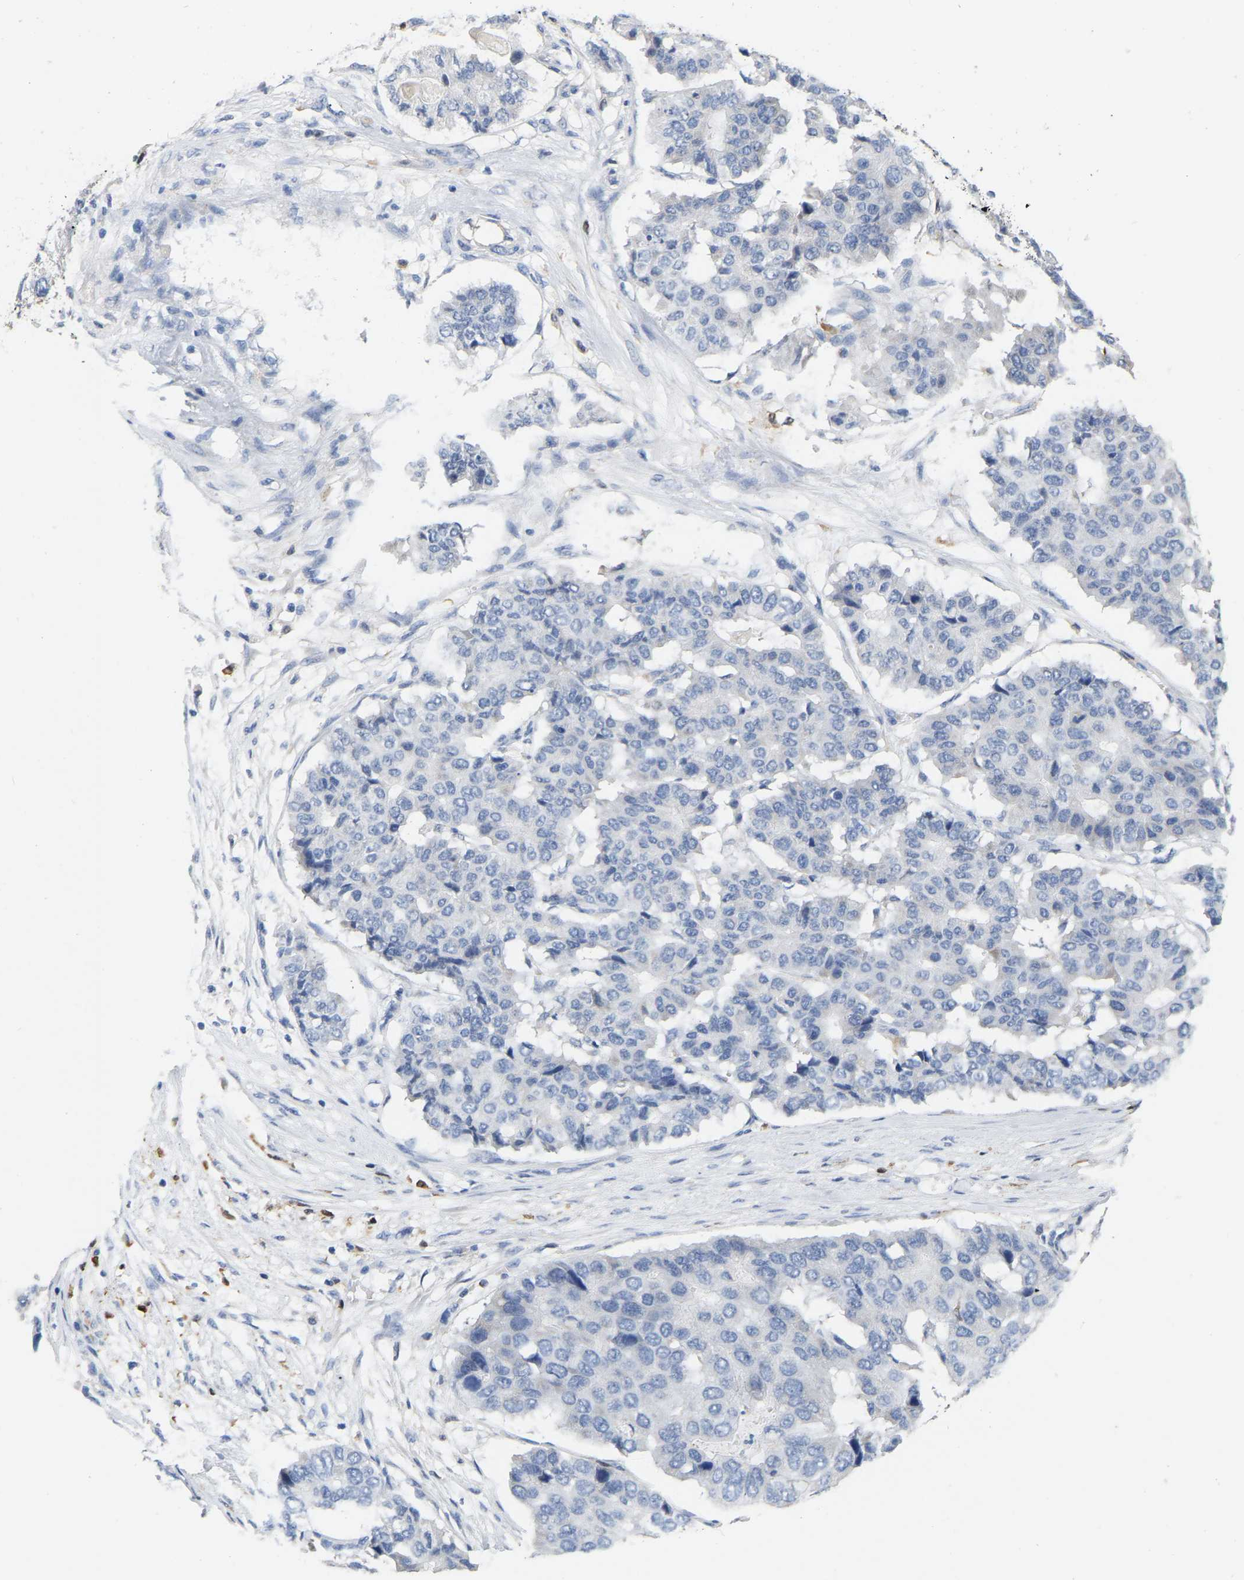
{"staining": {"intensity": "negative", "quantity": "none", "location": "none"}, "tissue": "pancreatic cancer", "cell_type": "Tumor cells", "image_type": "cancer", "snomed": [{"axis": "morphology", "description": "Adenocarcinoma, NOS"}, {"axis": "topography", "description": "Pancreas"}], "caption": "Pancreatic cancer stained for a protein using IHC reveals no staining tumor cells.", "gene": "ULBP2", "patient": {"sex": "male", "age": 50}}